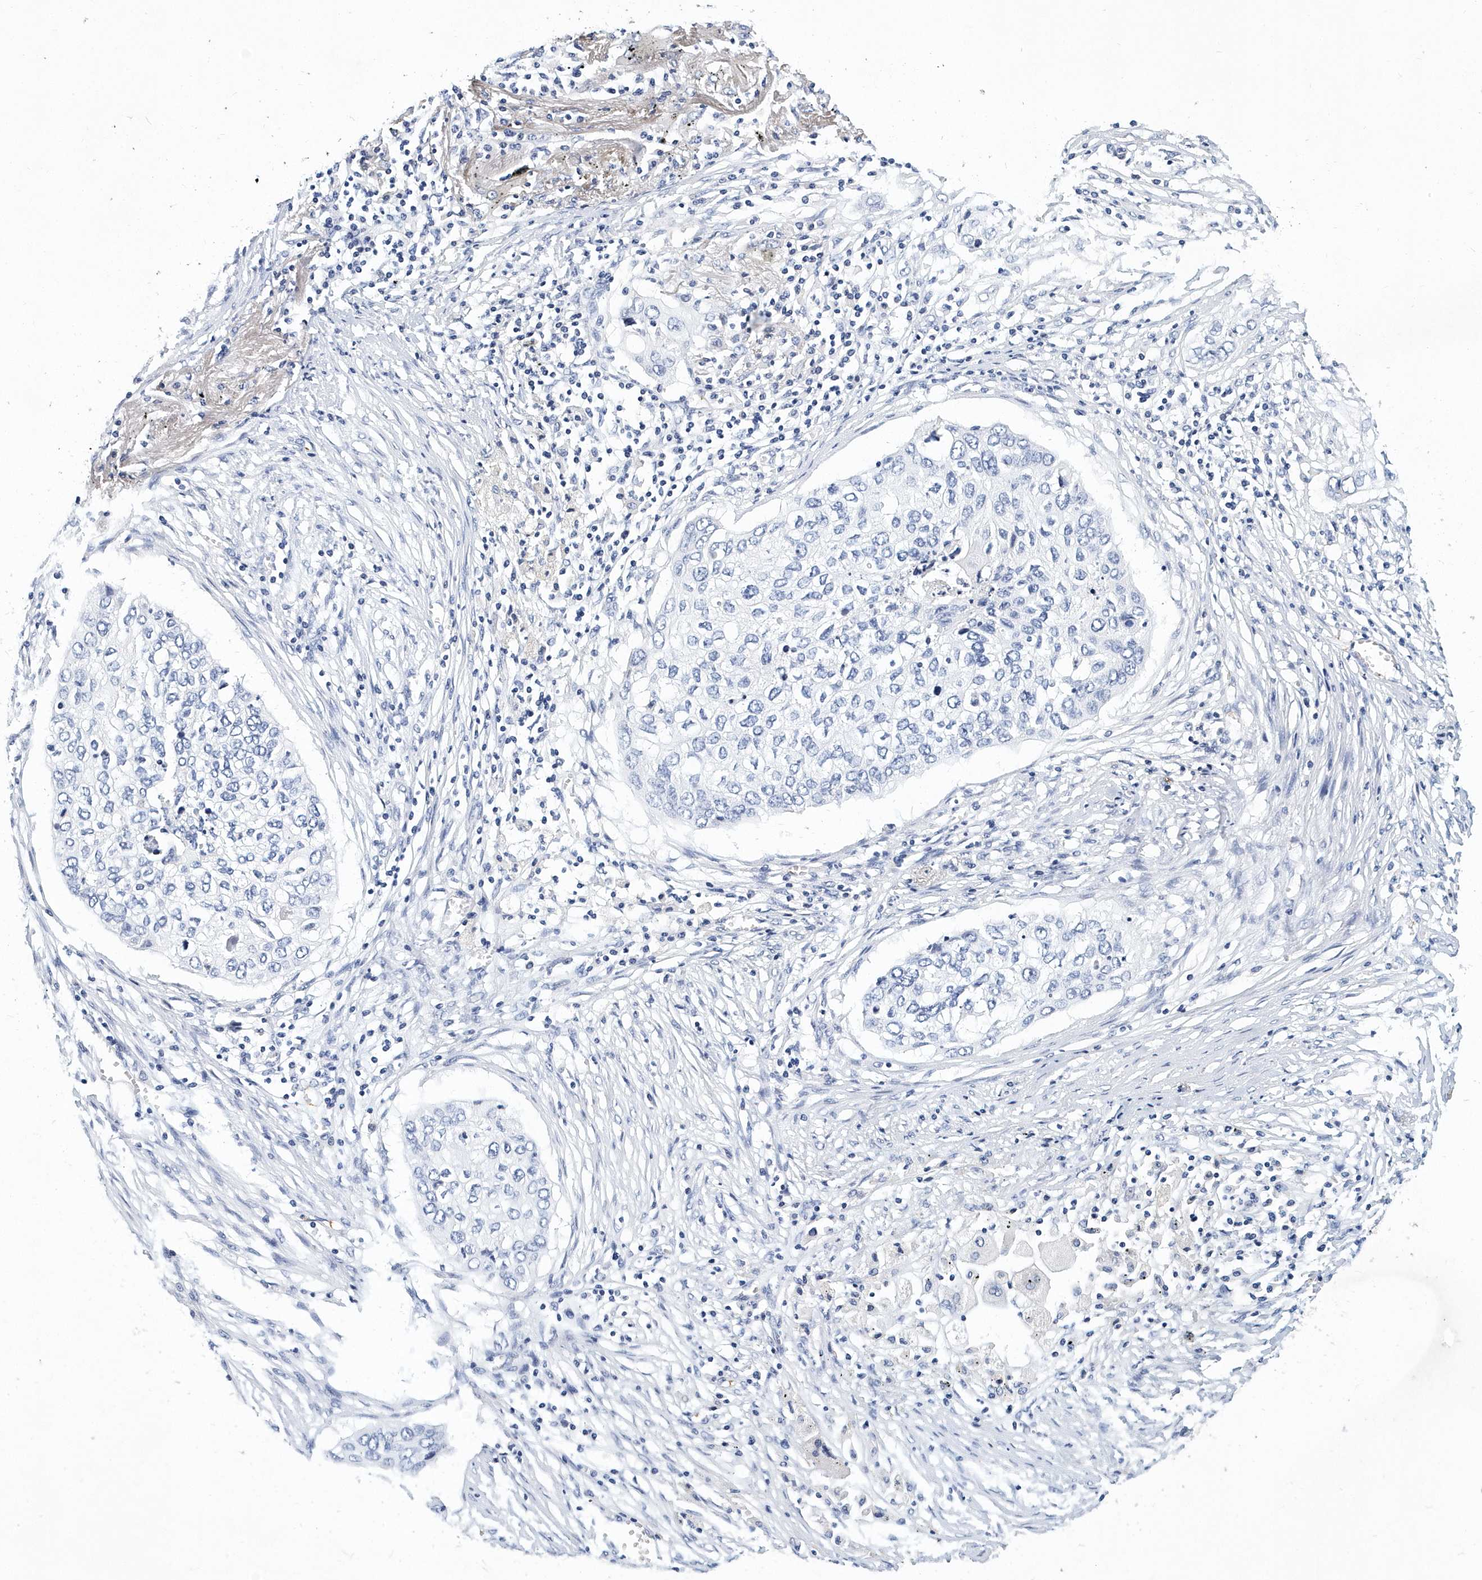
{"staining": {"intensity": "negative", "quantity": "none", "location": "none"}, "tissue": "lung cancer", "cell_type": "Tumor cells", "image_type": "cancer", "snomed": [{"axis": "morphology", "description": "Squamous cell carcinoma, NOS"}, {"axis": "topography", "description": "Lung"}], "caption": "The photomicrograph displays no significant expression in tumor cells of squamous cell carcinoma (lung).", "gene": "ITGA2B", "patient": {"sex": "female", "age": 63}}